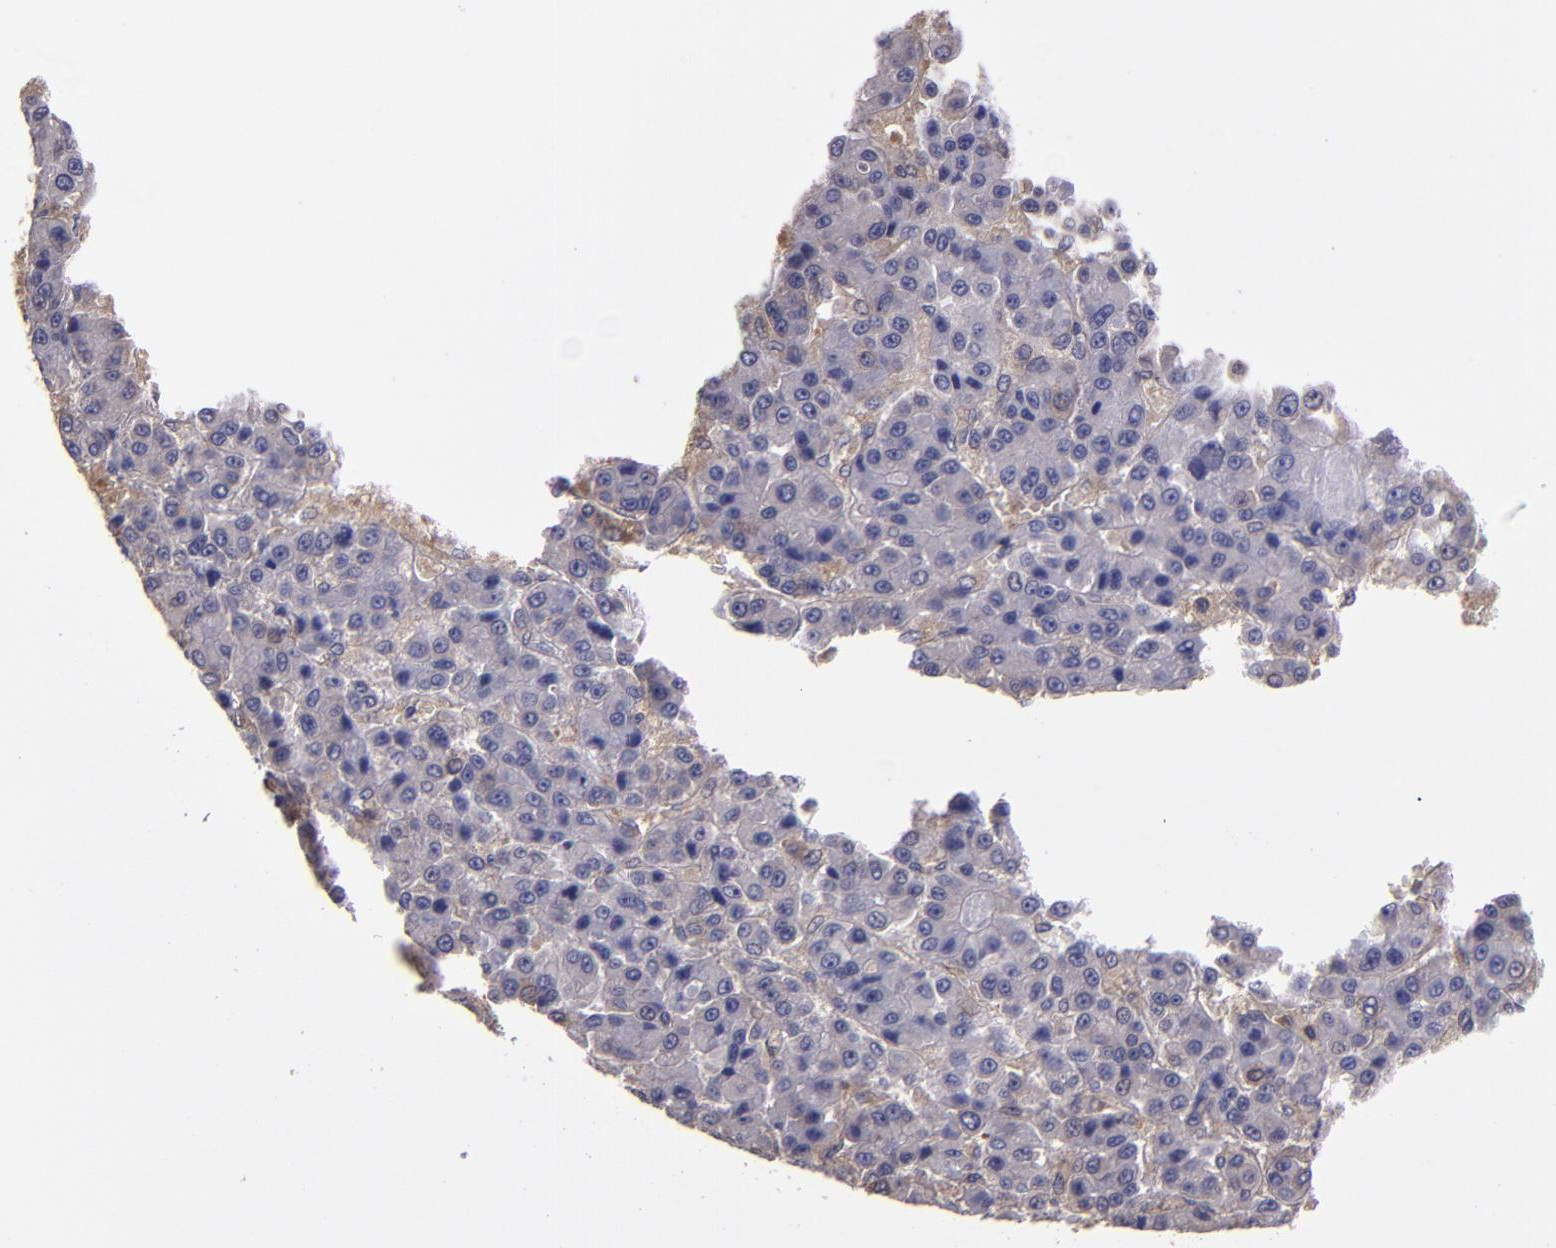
{"staining": {"intensity": "weak", "quantity": "<25%", "location": "cytoplasmic/membranous"}, "tissue": "liver cancer", "cell_type": "Tumor cells", "image_type": "cancer", "snomed": [{"axis": "morphology", "description": "Carcinoma, Hepatocellular, NOS"}, {"axis": "topography", "description": "Liver"}], "caption": "Tumor cells are negative for brown protein staining in hepatocellular carcinoma (liver). Brightfield microscopy of immunohistochemistry stained with DAB (3,3'-diaminobenzidine) (brown) and hematoxylin (blue), captured at high magnification.", "gene": "CARS1", "patient": {"sex": "male", "age": 70}}